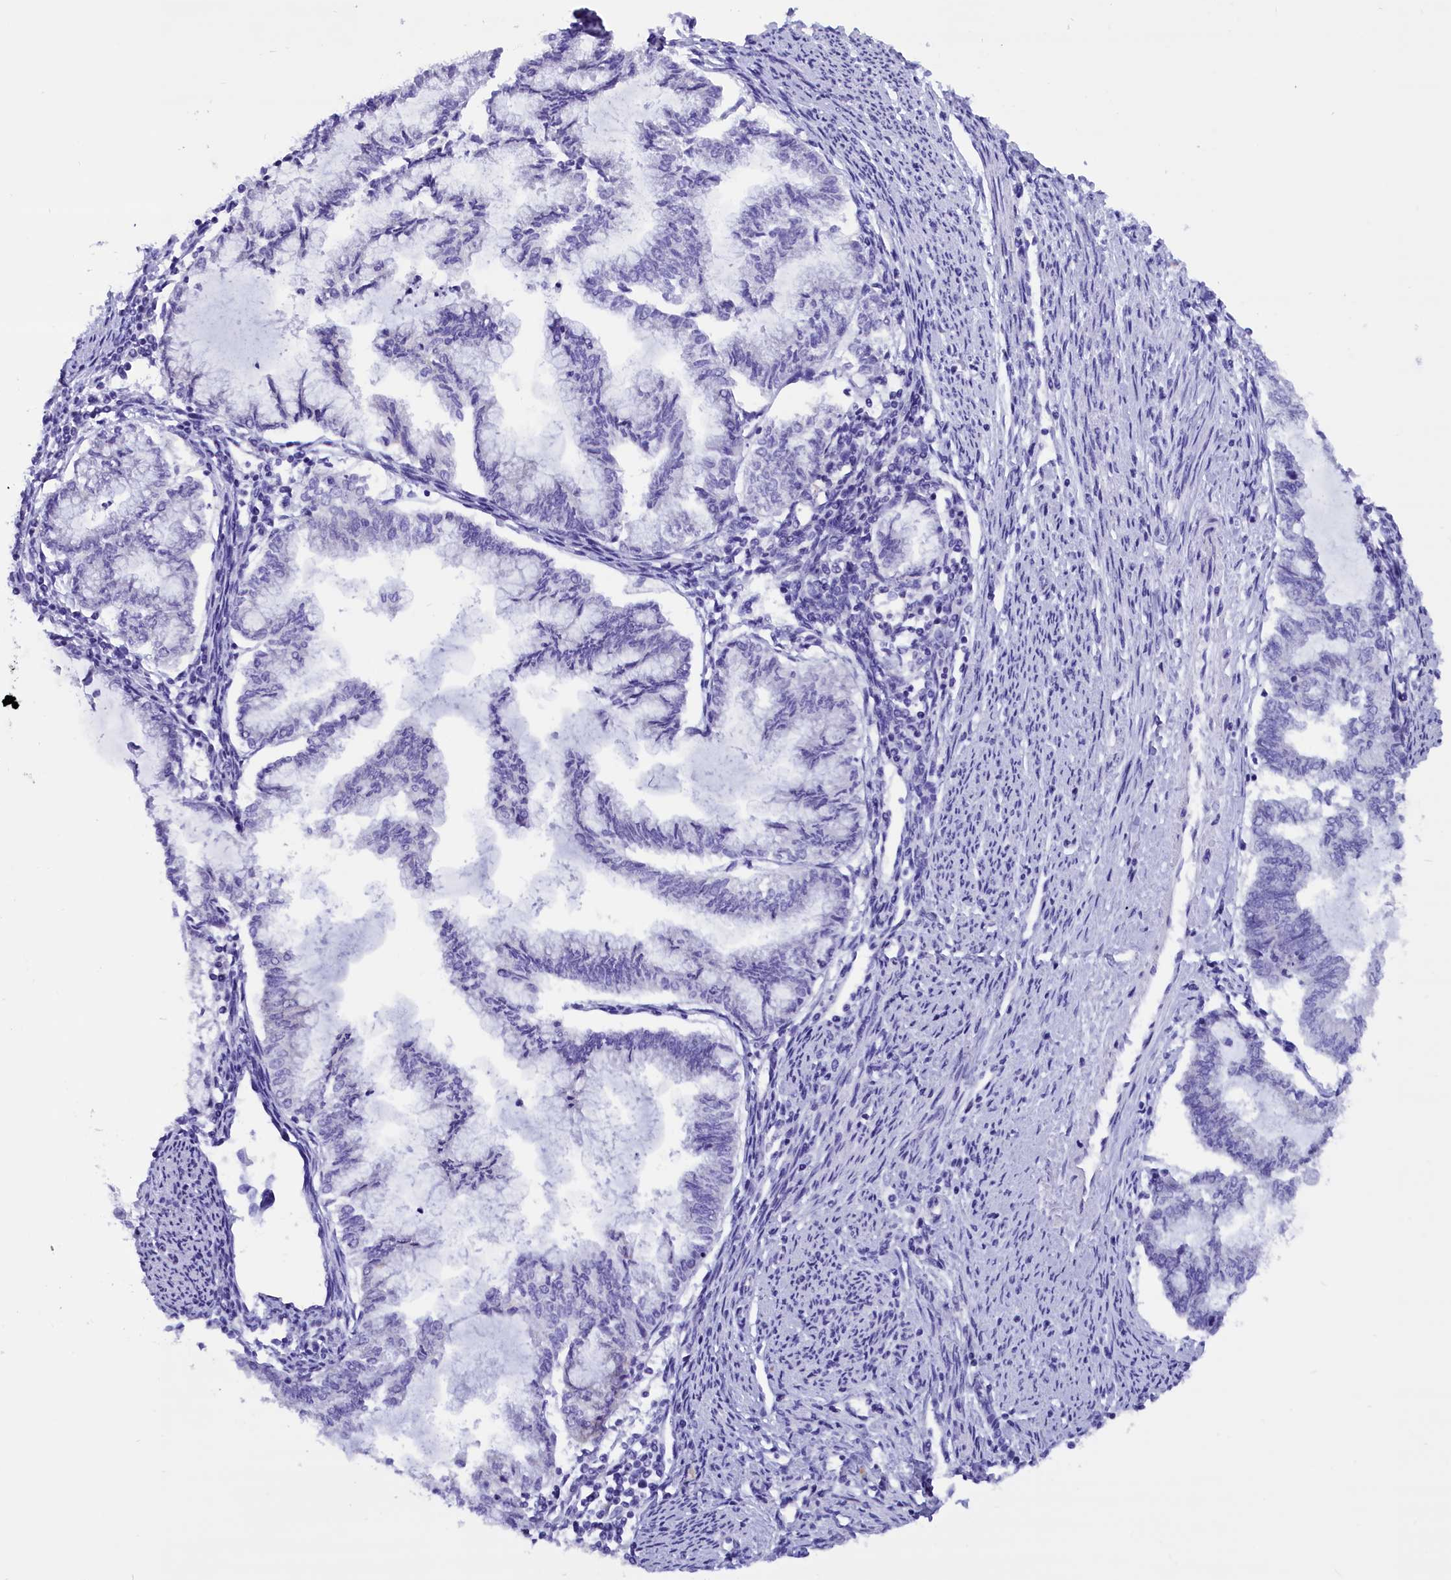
{"staining": {"intensity": "negative", "quantity": "none", "location": "none"}, "tissue": "endometrial cancer", "cell_type": "Tumor cells", "image_type": "cancer", "snomed": [{"axis": "morphology", "description": "Adenocarcinoma, NOS"}, {"axis": "topography", "description": "Endometrium"}], "caption": "This is a micrograph of IHC staining of adenocarcinoma (endometrial), which shows no expression in tumor cells. (DAB (3,3'-diaminobenzidine) immunohistochemistry (IHC) with hematoxylin counter stain).", "gene": "ABAT", "patient": {"sex": "female", "age": 79}}